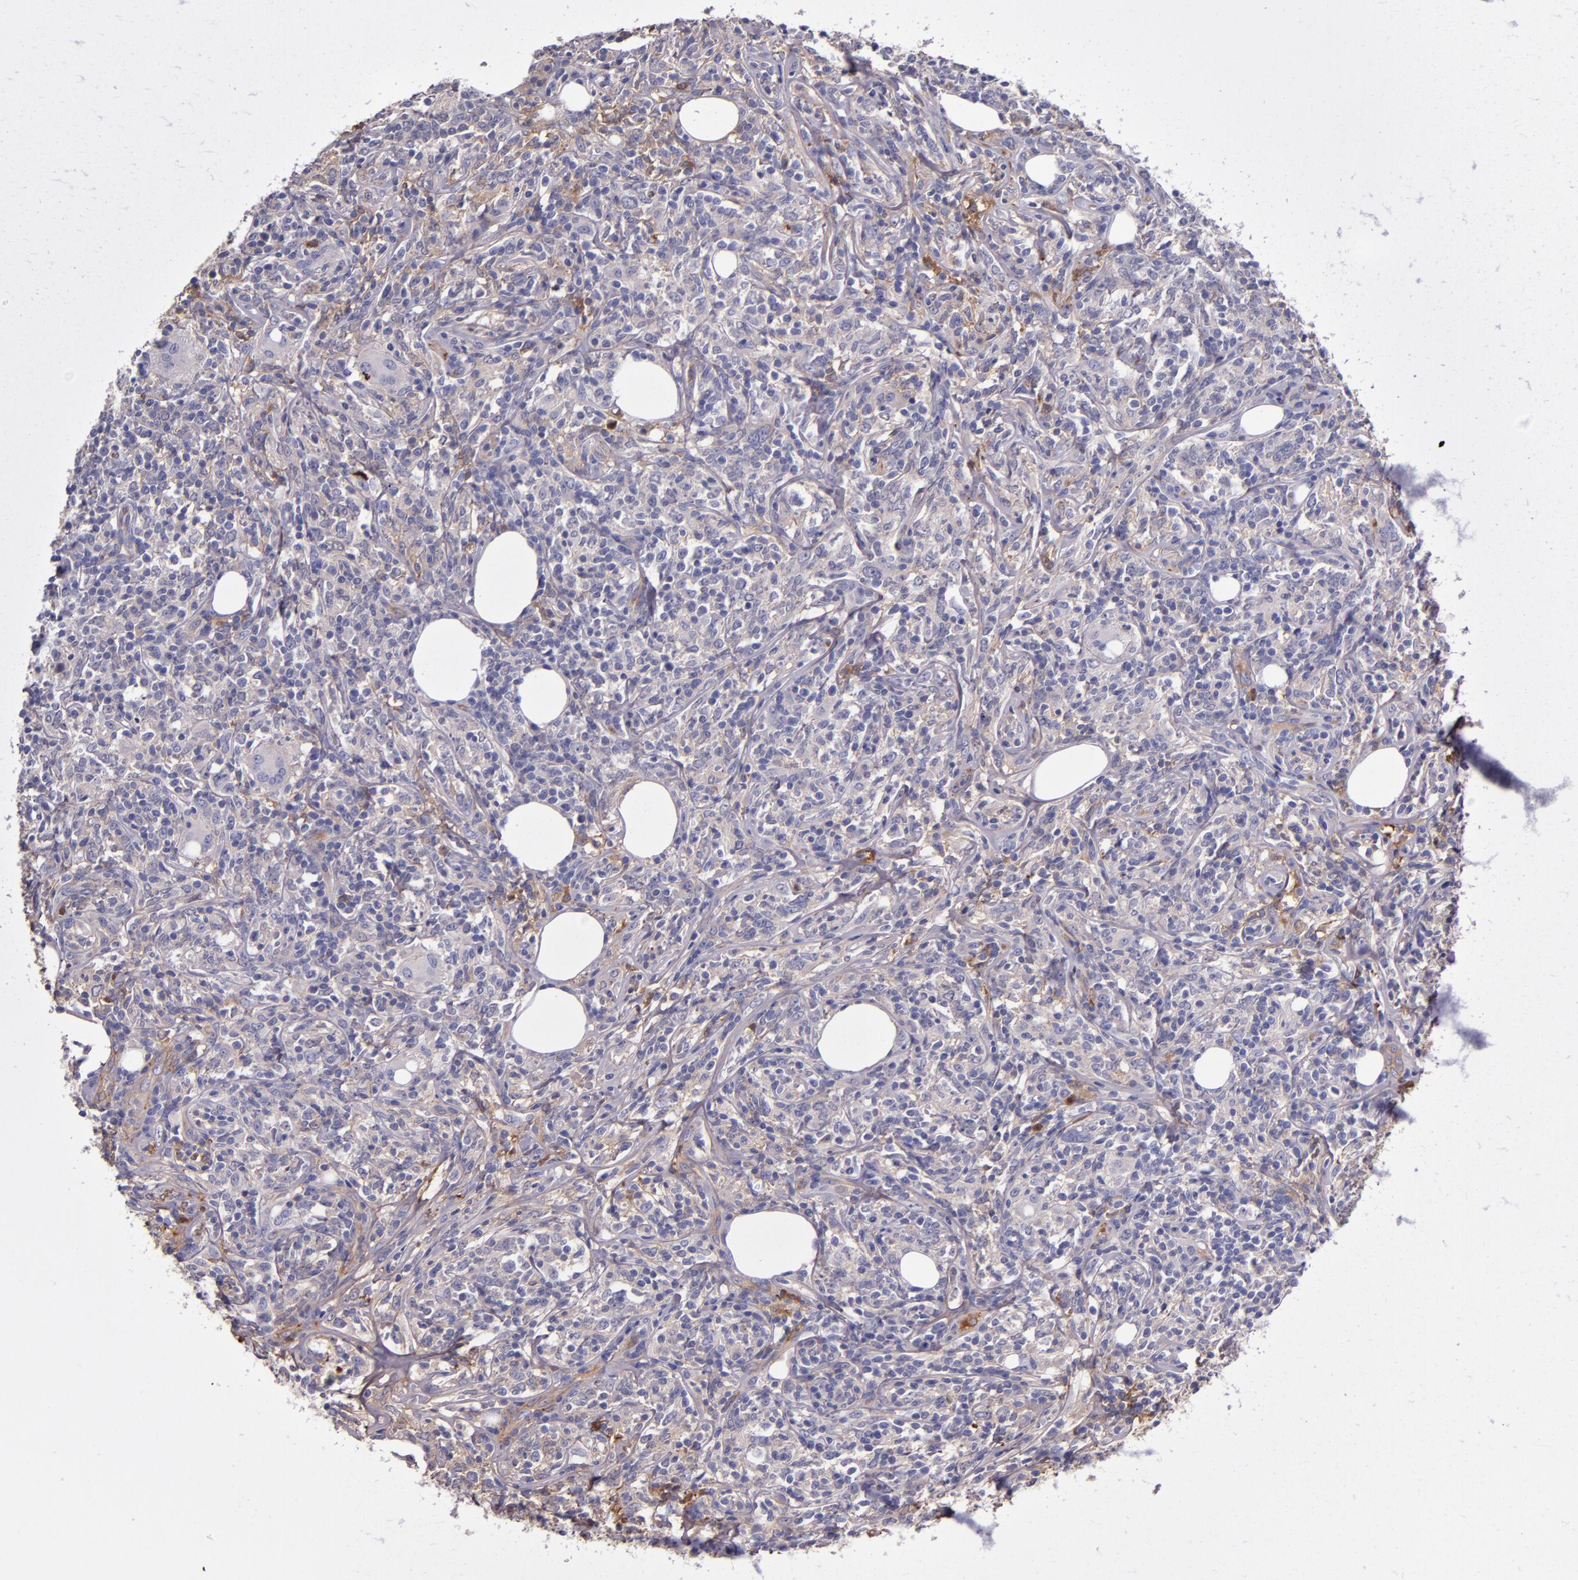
{"staining": {"intensity": "weak", "quantity": "25%-75%", "location": "cytoplasmic/membranous"}, "tissue": "lymphoma", "cell_type": "Tumor cells", "image_type": "cancer", "snomed": [{"axis": "morphology", "description": "Malignant lymphoma, non-Hodgkin's type, High grade"}, {"axis": "topography", "description": "Lymph node"}], "caption": "DAB (3,3'-diaminobenzidine) immunohistochemical staining of lymphoma reveals weak cytoplasmic/membranous protein staining in approximately 25%-75% of tumor cells. The staining was performed using DAB (3,3'-diaminobenzidine) to visualize the protein expression in brown, while the nuclei were stained in blue with hematoxylin (Magnification: 20x).", "gene": "CLEC3B", "patient": {"sex": "female", "age": 84}}